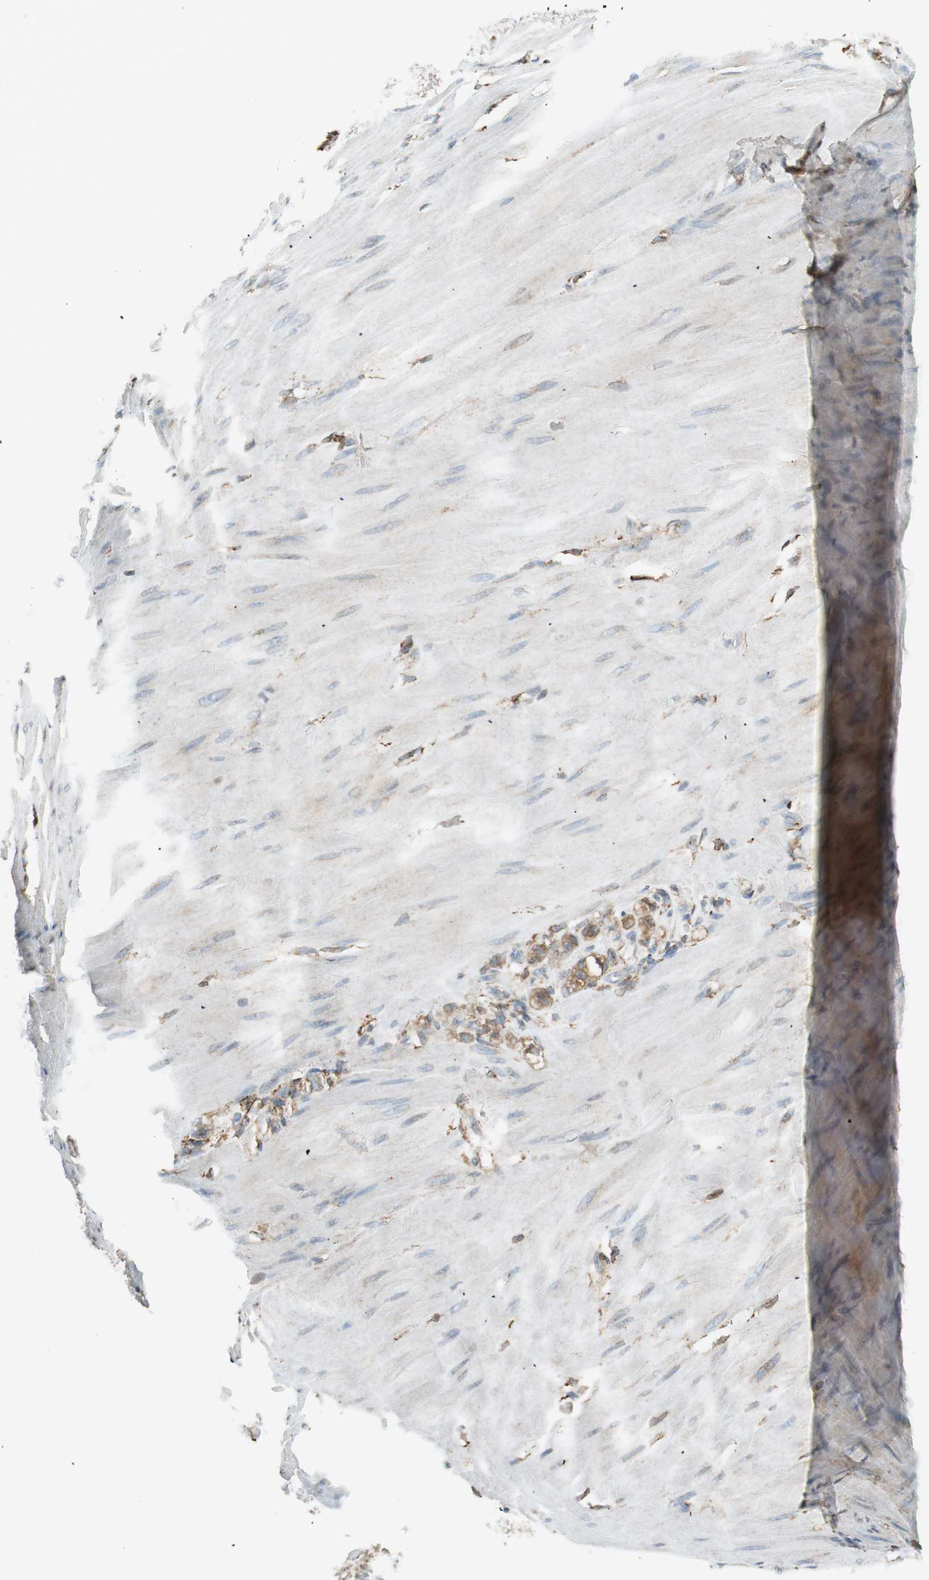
{"staining": {"intensity": "moderate", "quantity": ">75%", "location": "cytoplasmic/membranous"}, "tissue": "stomach cancer", "cell_type": "Tumor cells", "image_type": "cancer", "snomed": [{"axis": "morphology", "description": "Adenocarcinoma, NOS"}, {"axis": "topography", "description": "Stomach"}], "caption": "Human adenocarcinoma (stomach) stained with a protein marker reveals moderate staining in tumor cells.", "gene": "PRKCSH", "patient": {"sex": "male", "age": 82}}